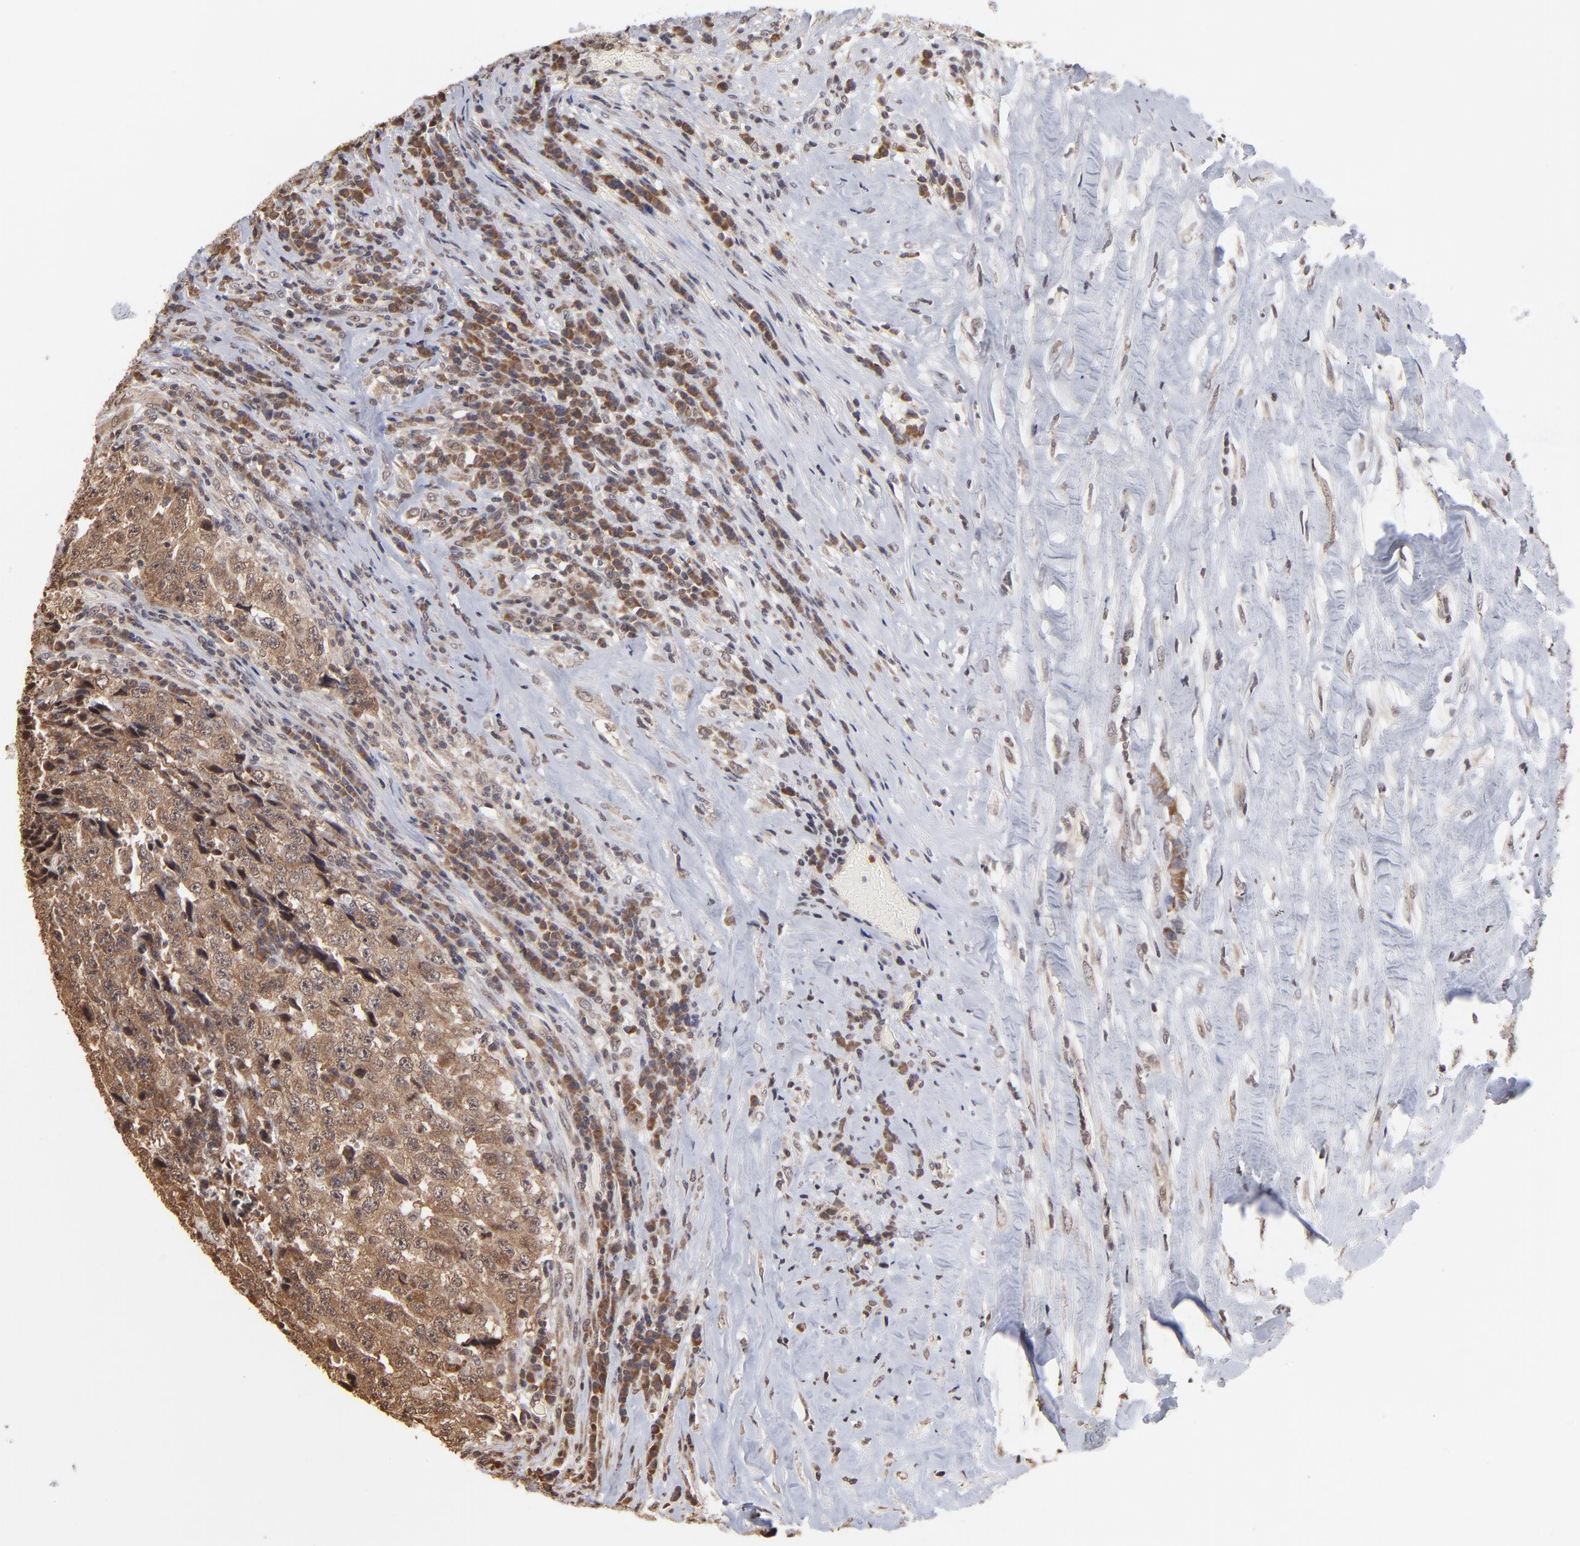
{"staining": {"intensity": "moderate", "quantity": ">75%", "location": "cytoplasmic/membranous"}, "tissue": "testis cancer", "cell_type": "Tumor cells", "image_type": "cancer", "snomed": [{"axis": "morphology", "description": "Necrosis, NOS"}, {"axis": "morphology", "description": "Carcinoma, Embryonal, NOS"}, {"axis": "topography", "description": "Testis"}], "caption": "The histopathology image demonstrates a brown stain indicating the presence of a protein in the cytoplasmic/membranous of tumor cells in embryonal carcinoma (testis). The protein is shown in brown color, while the nuclei are stained blue.", "gene": "BRPF1", "patient": {"sex": "male", "age": 19}}